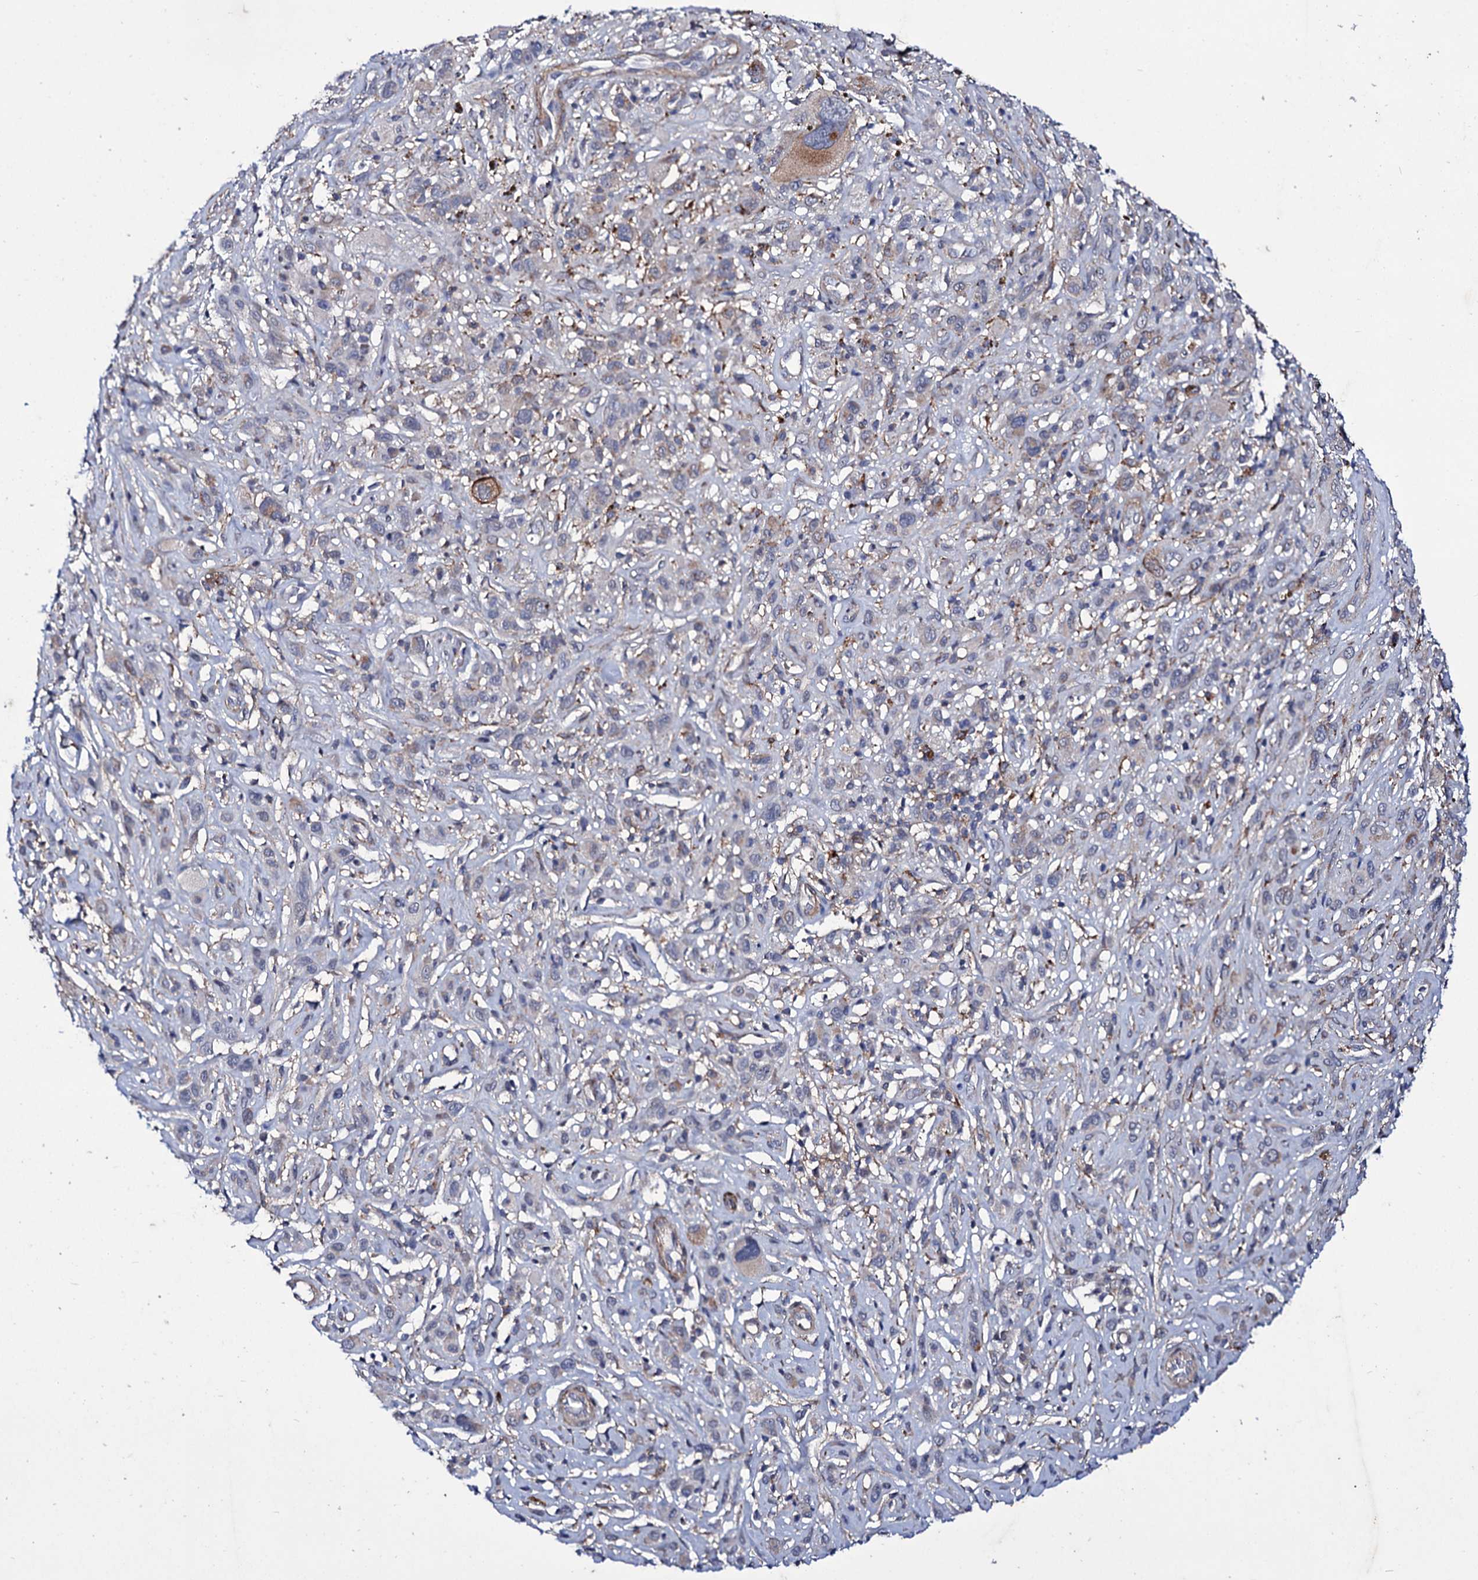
{"staining": {"intensity": "moderate", "quantity": "<25%", "location": "cytoplasmic/membranous"}, "tissue": "melanoma", "cell_type": "Tumor cells", "image_type": "cancer", "snomed": [{"axis": "morphology", "description": "Malignant melanoma, NOS"}, {"axis": "topography", "description": "Skin of trunk"}], "caption": "A brown stain shows moderate cytoplasmic/membranous positivity of a protein in human malignant melanoma tumor cells.", "gene": "AXL", "patient": {"sex": "male", "age": 71}}